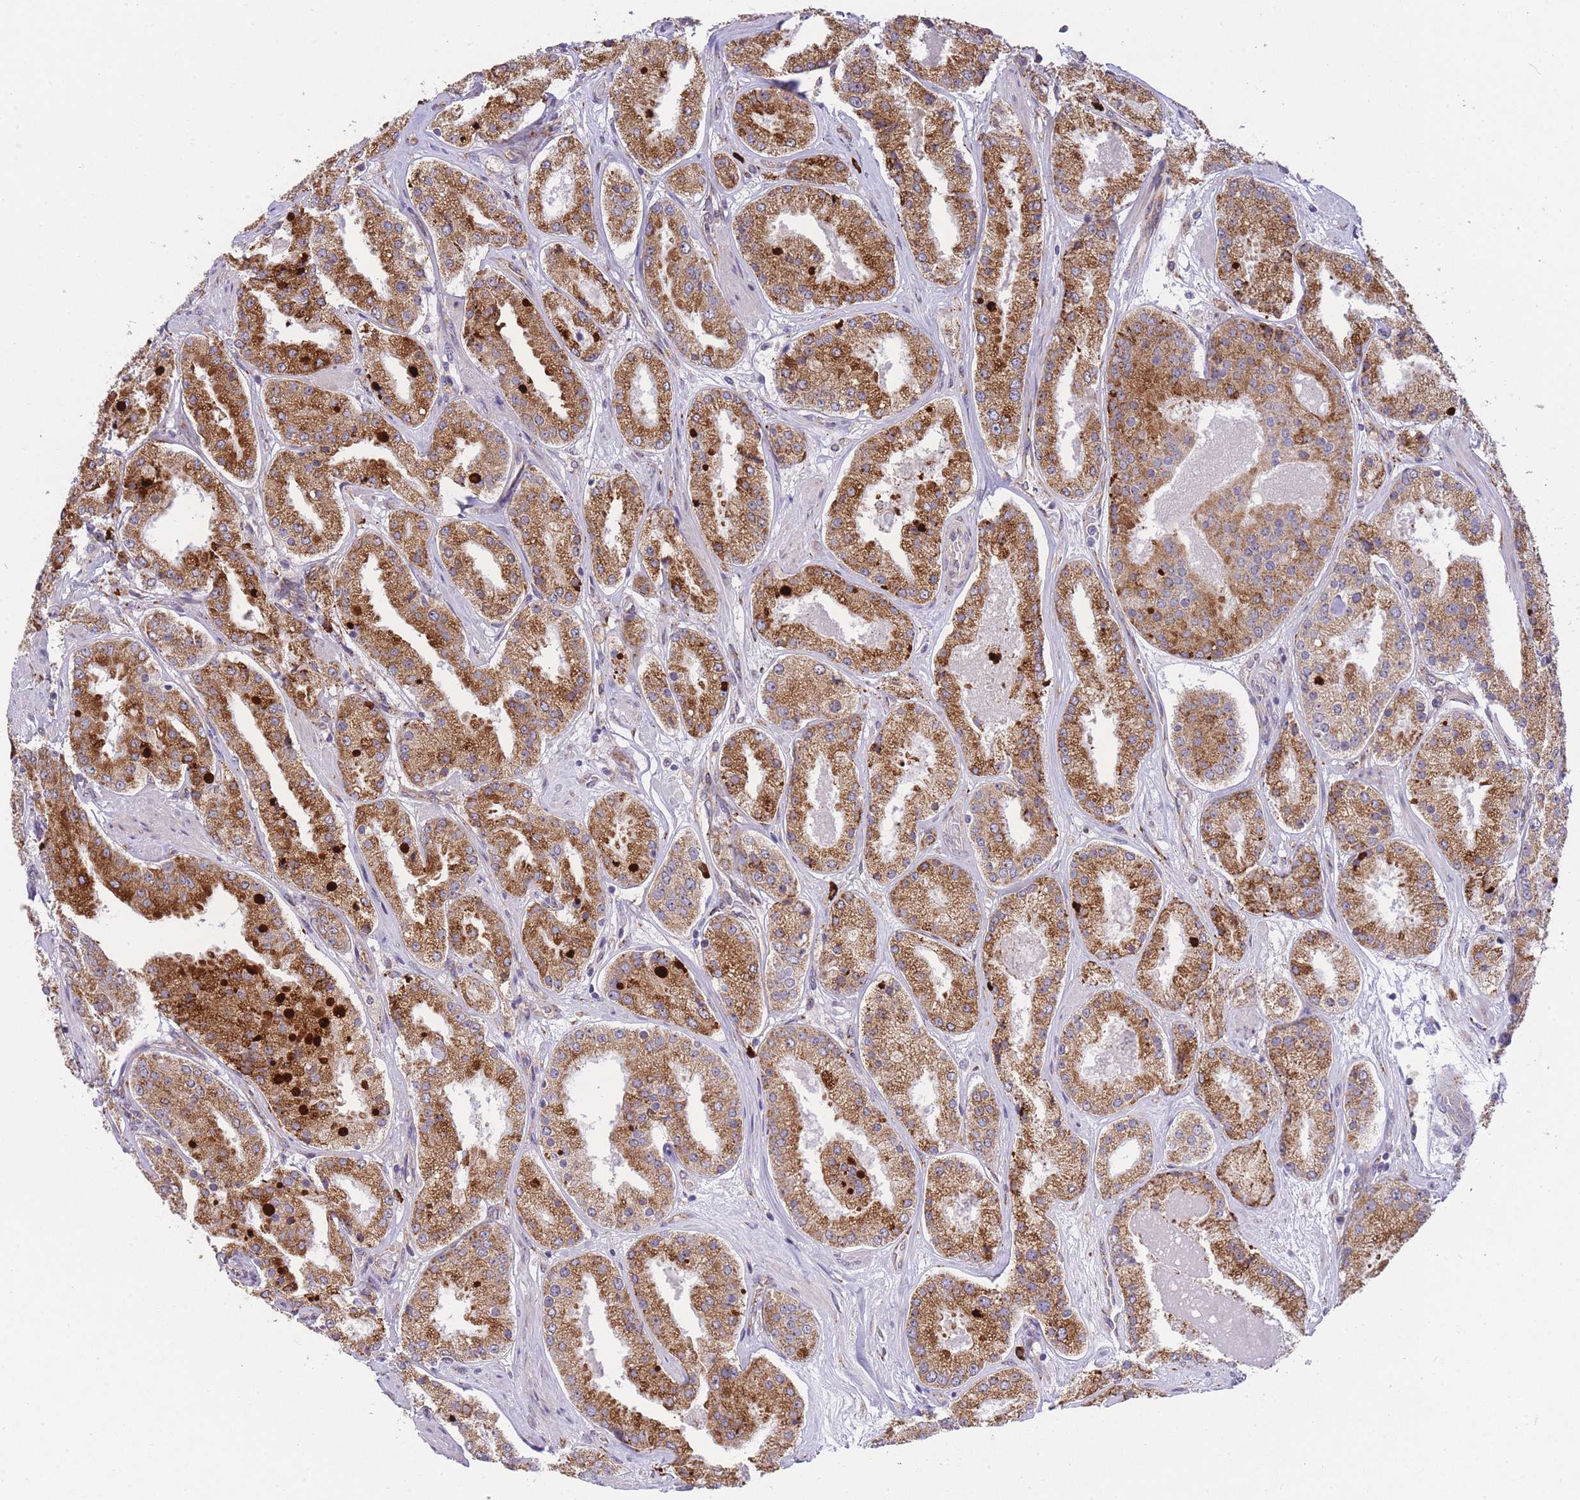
{"staining": {"intensity": "strong", "quantity": ">75%", "location": "cytoplasmic/membranous"}, "tissue": "prostate cancer", "cell_type": "Tumor cells", "image_type": "cancer", "snomed": [{"axis": "morphology", "description": "Adenocarcinoma, High grade"}, {"axis": "topography", "description": "Prostate"}], "caption": "A brown stain shows strong cytoplasmic/membranous staining of a protein in prostate cancer tumor cells.", "gene": "EXOSC8", "patient": {"sex": "male", "age": 63}}